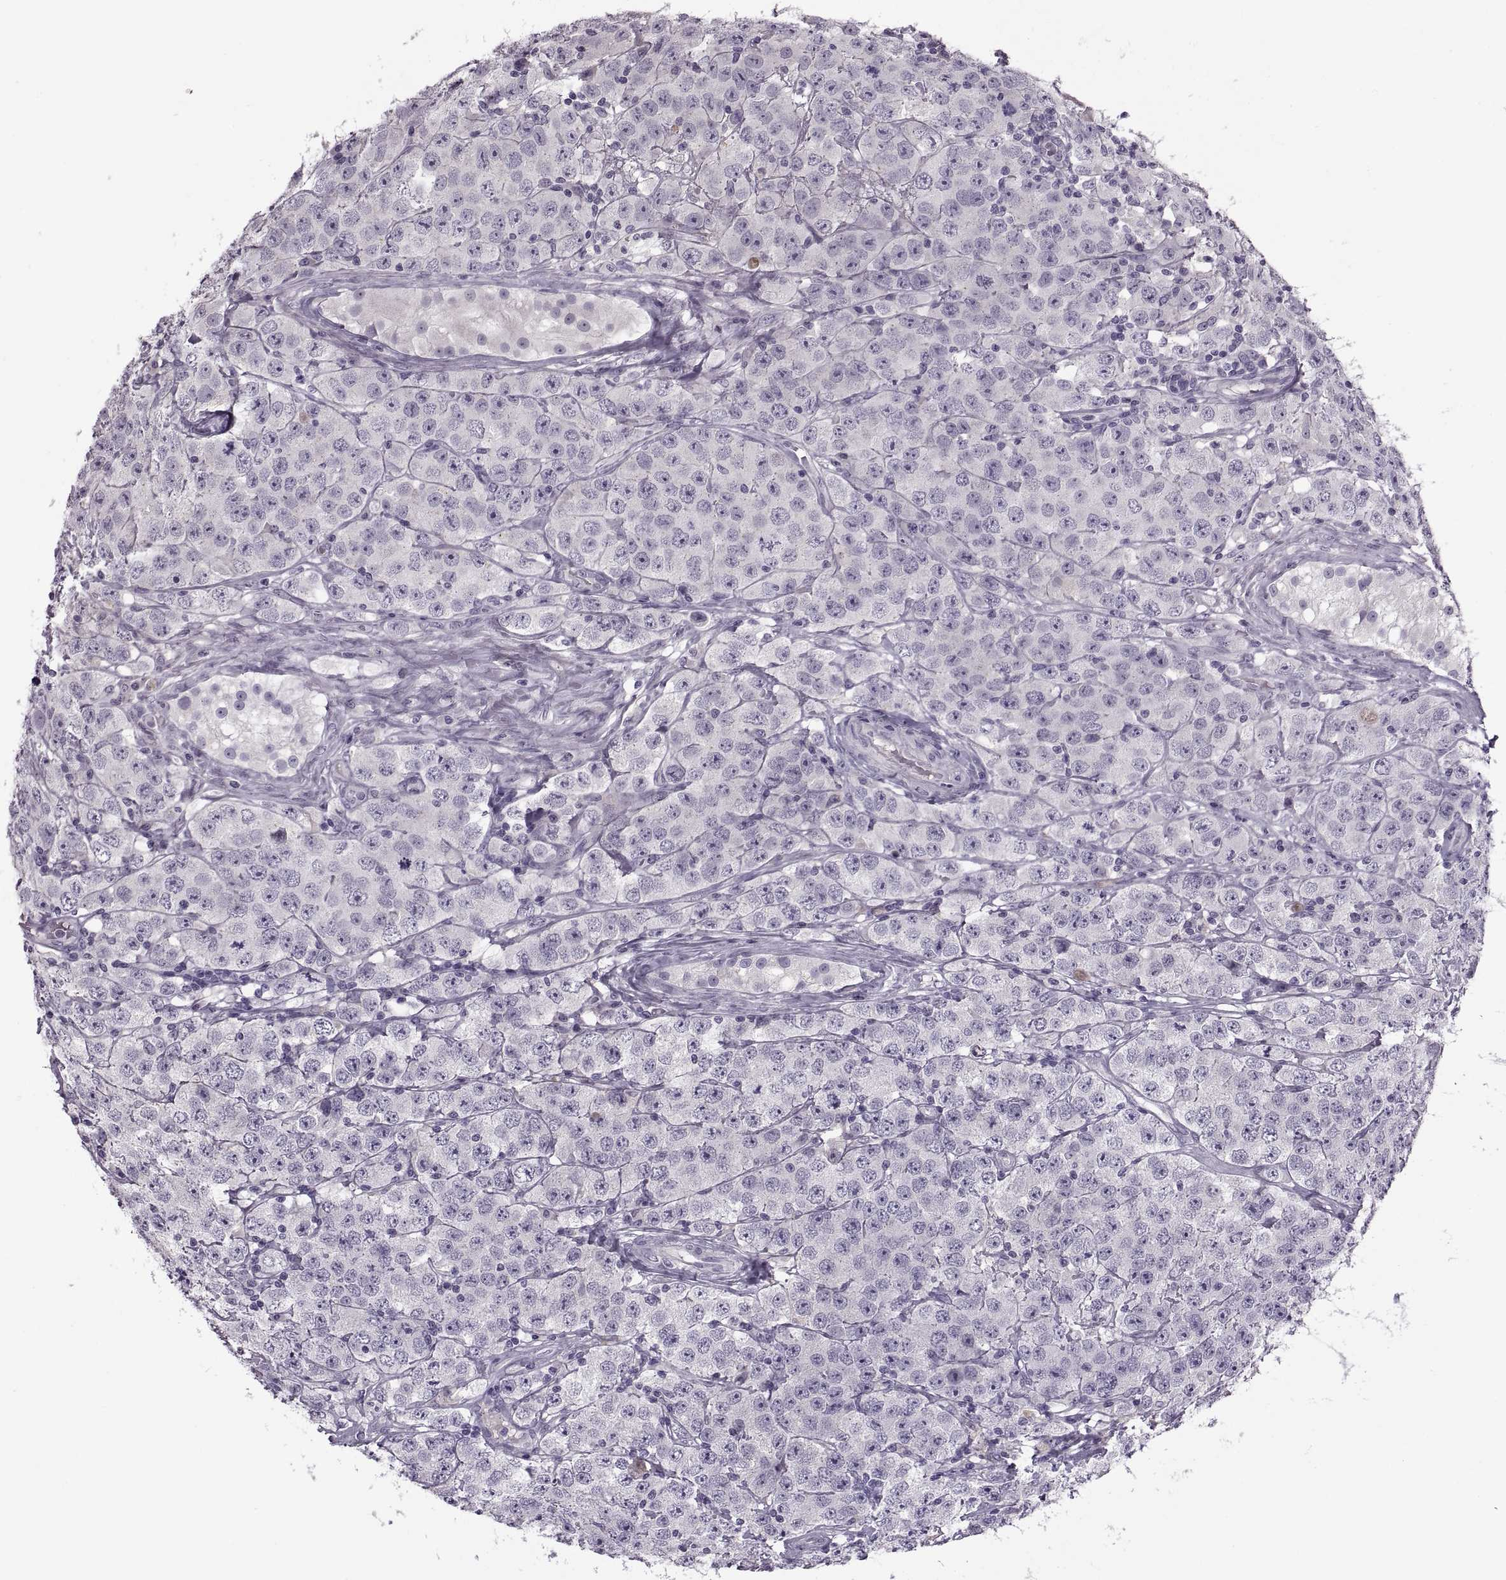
{"staining": {"intensity": "negative", "quantity": "none", "location": "none"}, "tissue": "testis cancer", "cell_type": "Tumor cells", "image_type": "cancer", "snomed": [{"axis": "morphology", "description": "Seminoma, NOS"}, {"axis": "topography", "description": "Testis"}], "caption": "Tumor cells show no significant protein staining in testis cancer. (DAB (3,3'-diaminobenzidine) IHC visualized using brightfield microscopy, high magnification).", "gene": "RSPH6A", "patient": {"sex": "male", "age": 52}}